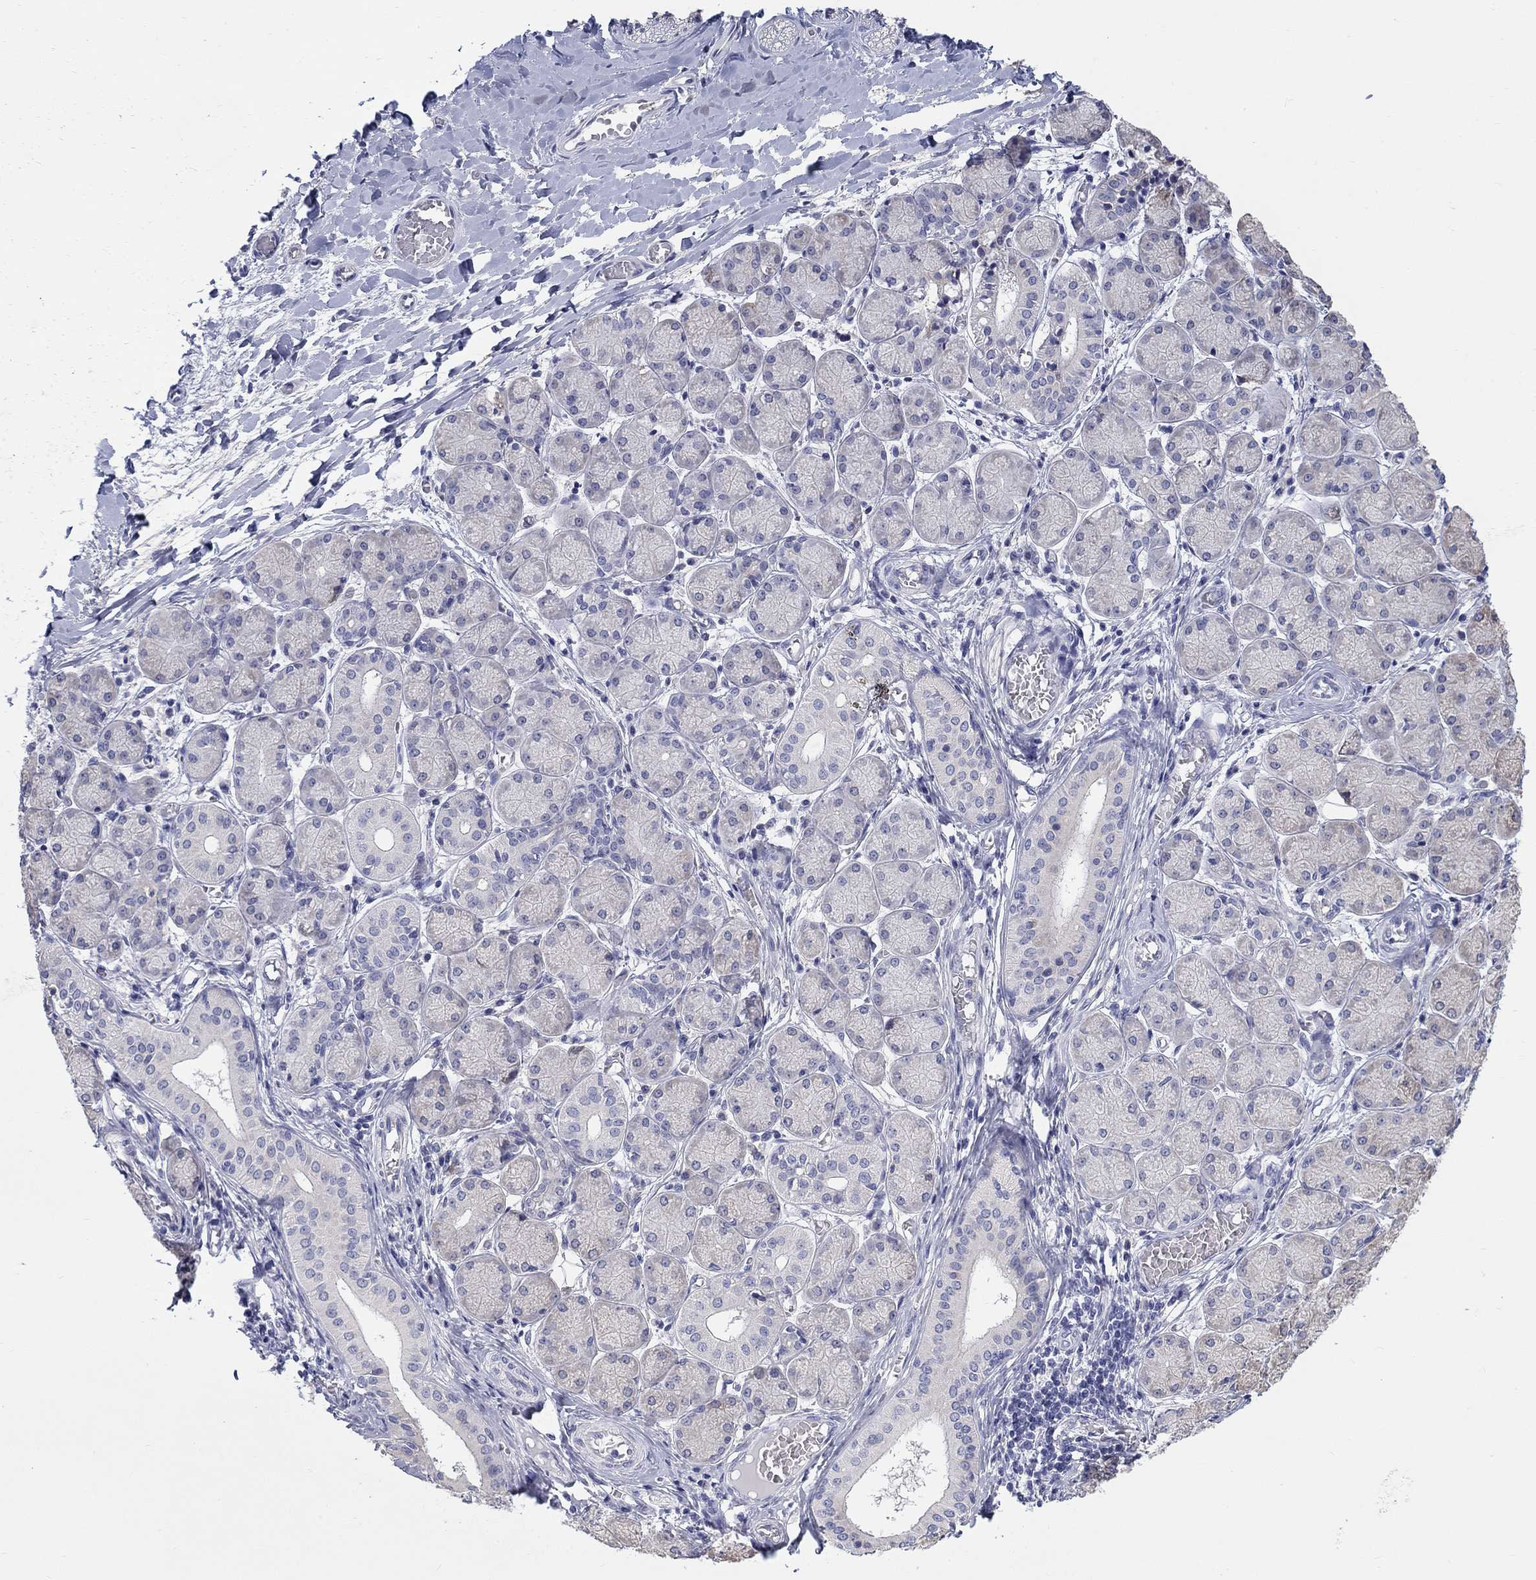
{"staining": {"intensity": "weak", "quantity": "<25%", "location": "cytoplasmic/membranous"}, "tissue": "salivary gland", "cell_type": "Glandular cells", "image_type": "normal", "snomed": [{"axis": "morphology", "description": "Normal tissue, NOS"}, {"axis": "topography", "description": "Salivary gland"}, {"axis": "topography", "description": "Peripheral nerve tissue"}], "caption": "This is an IHC photomicrograph of benign salivary gland. There is no staining in glandular cells.", "gene": "LRRC4C", "patient": {"sex": "female", "age": 24}}